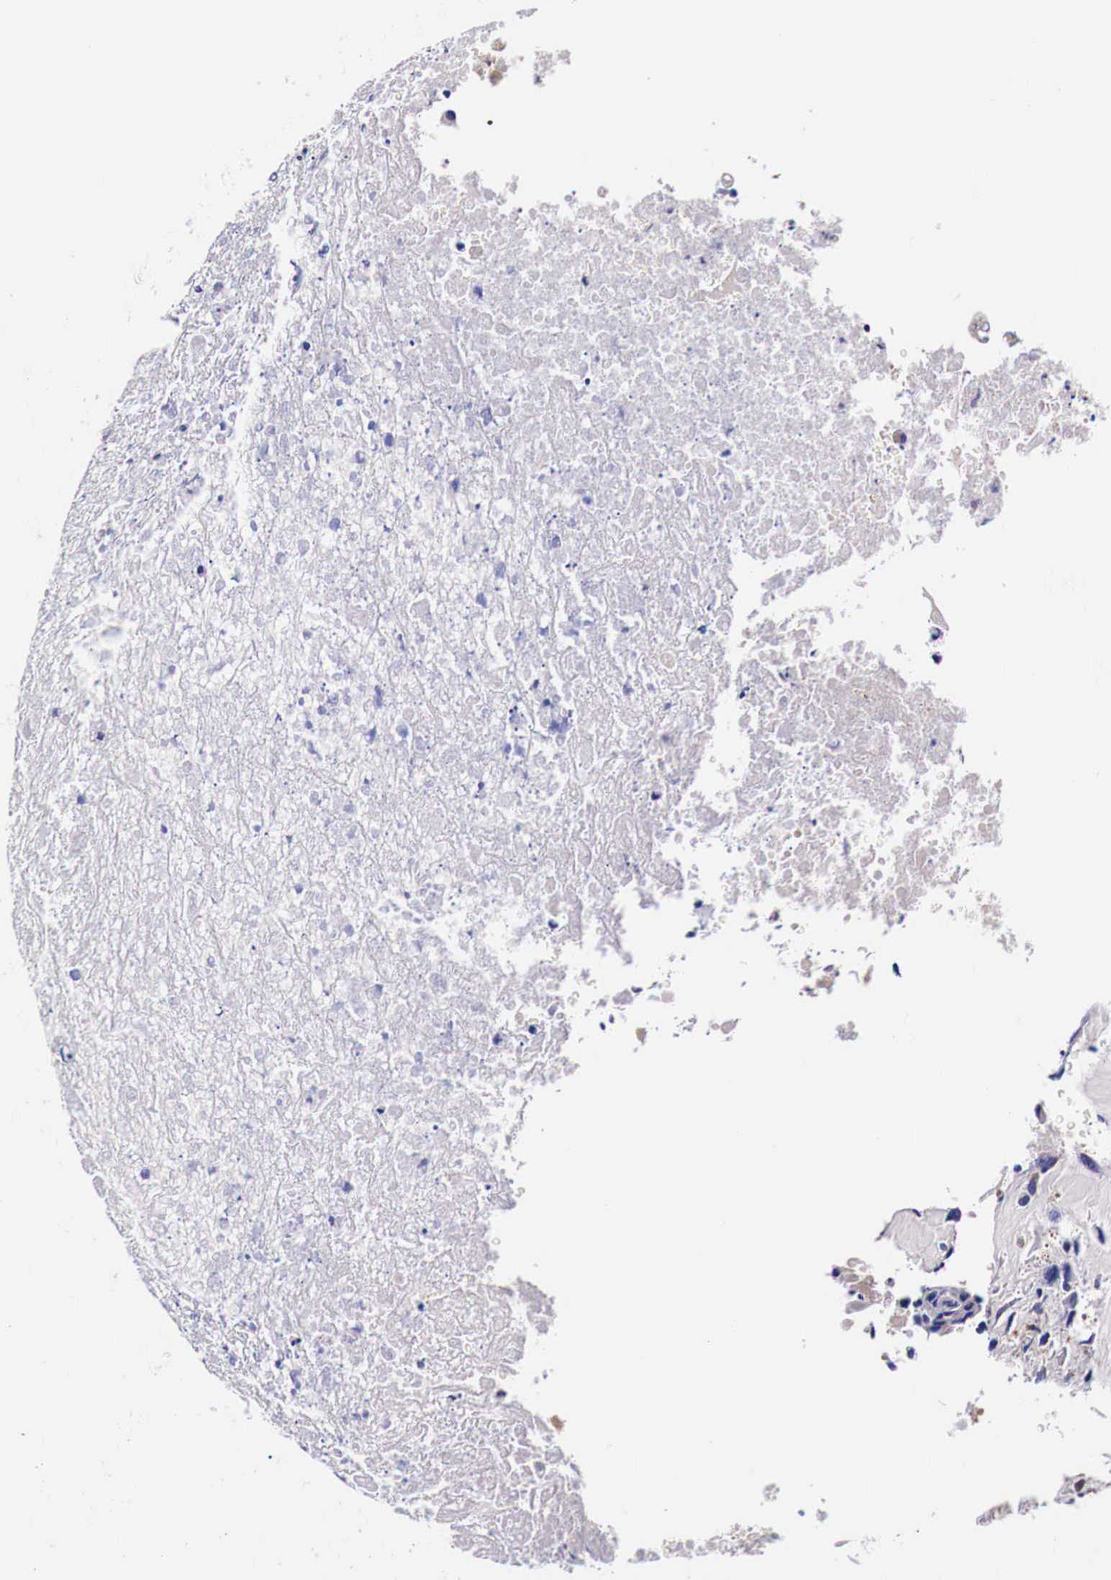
{"staining": {"intensity": "moderate", "quantity": "<25%", "location": "cytoplasmic/membranous"}, "tissue": "breast cancer", "cell_type": "Tumor cells", "image_type": "cancer", "snomed": [{"axis": "morphology", "description": "Neoplasm, malignant, NOS"}, {"axis": "topography", "description": "Breast"}], "caption": "High-magnification brightfield microscopy of breast cancer stained with DAB (brown) and counterstained with hematoxylin (blue). tumor cells exhibit moderate cytoplasmic/membranous staining is present in about<25% of cells. (Brightfield microscopy of DAB IHC at high magnification).", "gene": "HSPB1", "patient": {"sex": "female", "age": 50}}